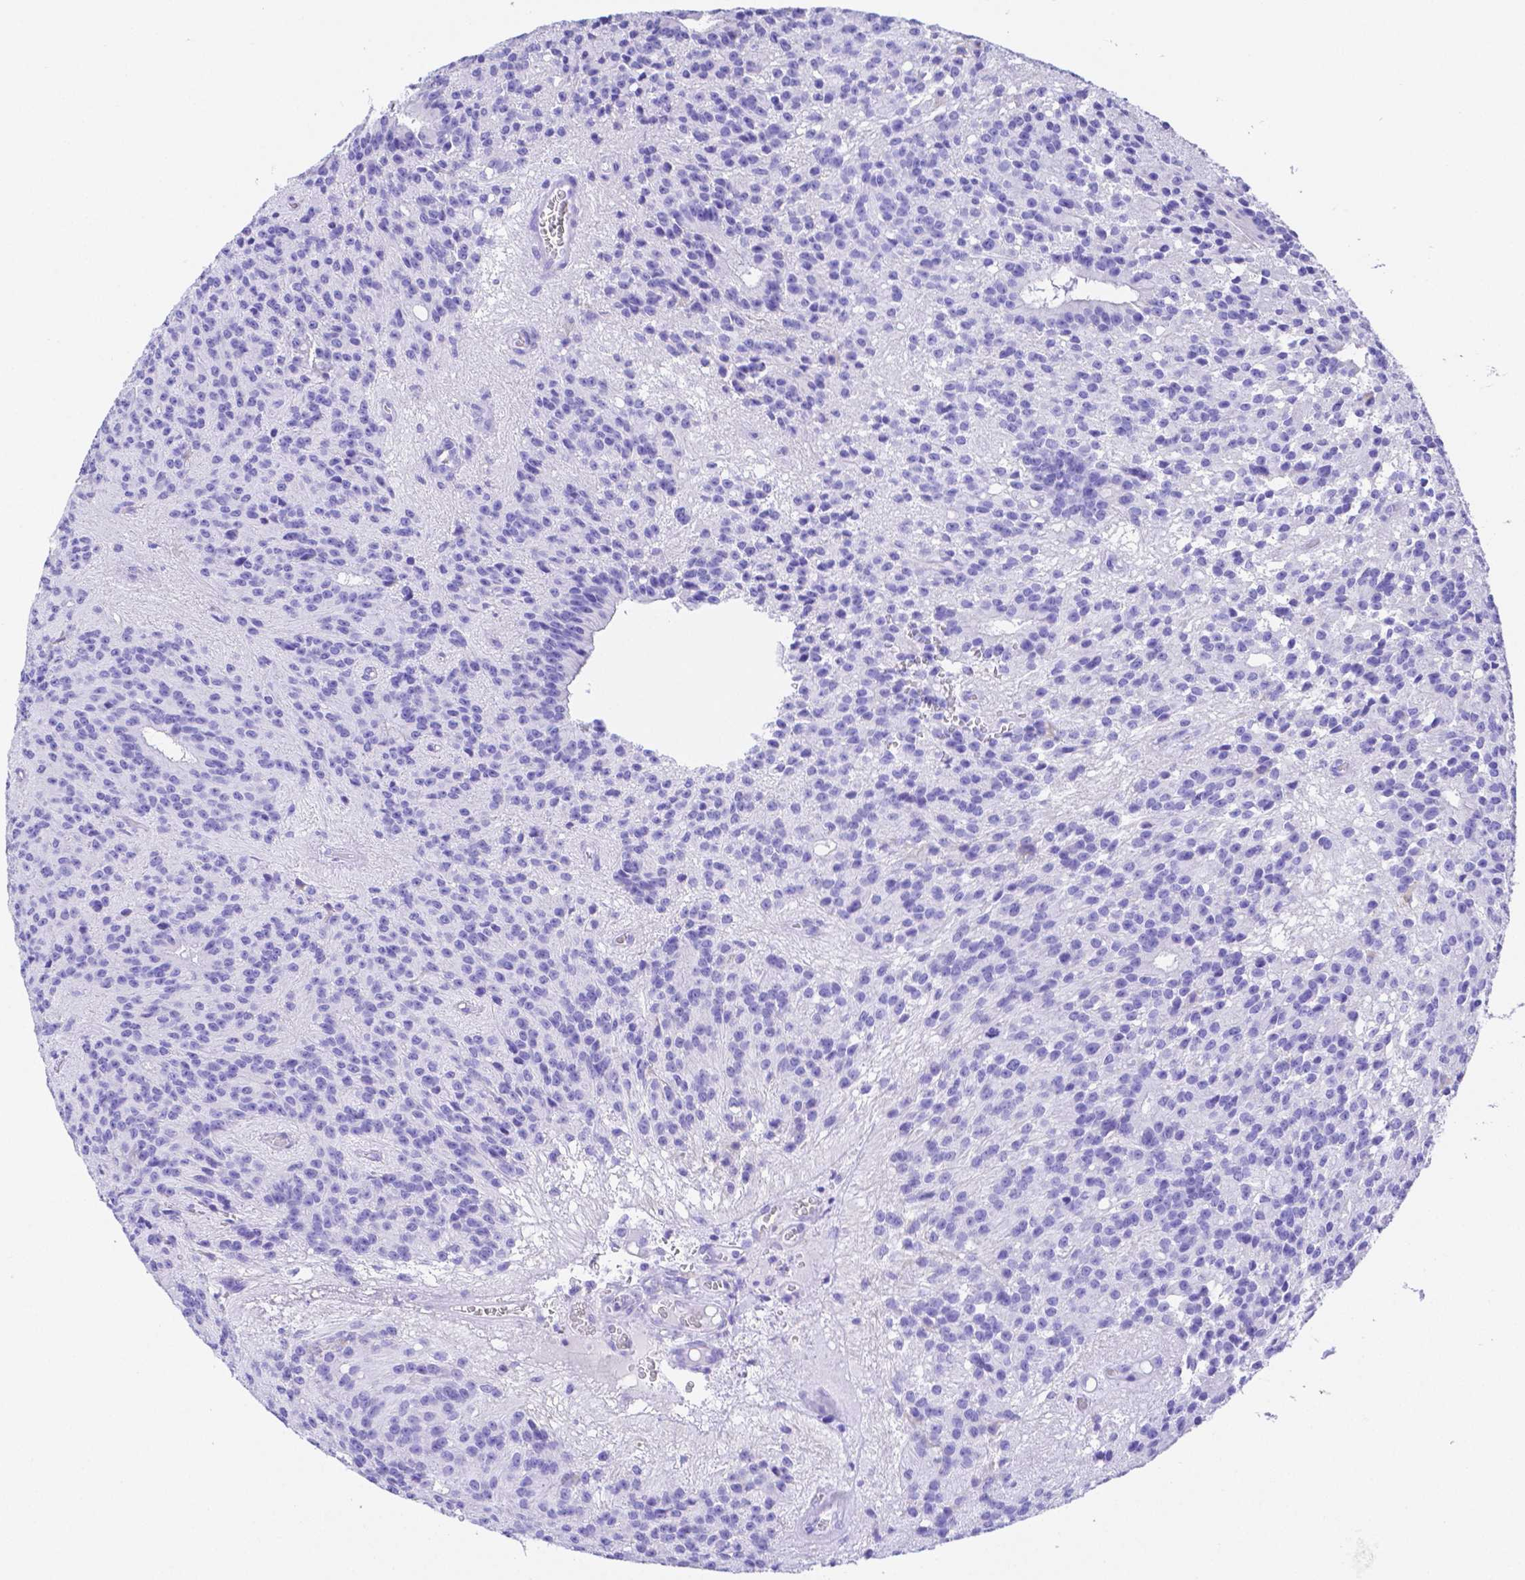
{"staining": {"intensity": "negative", "quantity": "none", "location": "none"}, "tissue": "glioma", "cell_type": "Tumor cells", "image_type": "cancer", "snomed": [{"axis": "morphology", "description": "Glioma, malignant, Low grade"}, {"axis": "topography", "description": "Brain"}], "caption": "Immunohistochemical staining of human malignant low-grade glioma displays no significant staining in tumor cells.", "gene": "SMR3A", "patient": {"sex": "male", "age": 31}}